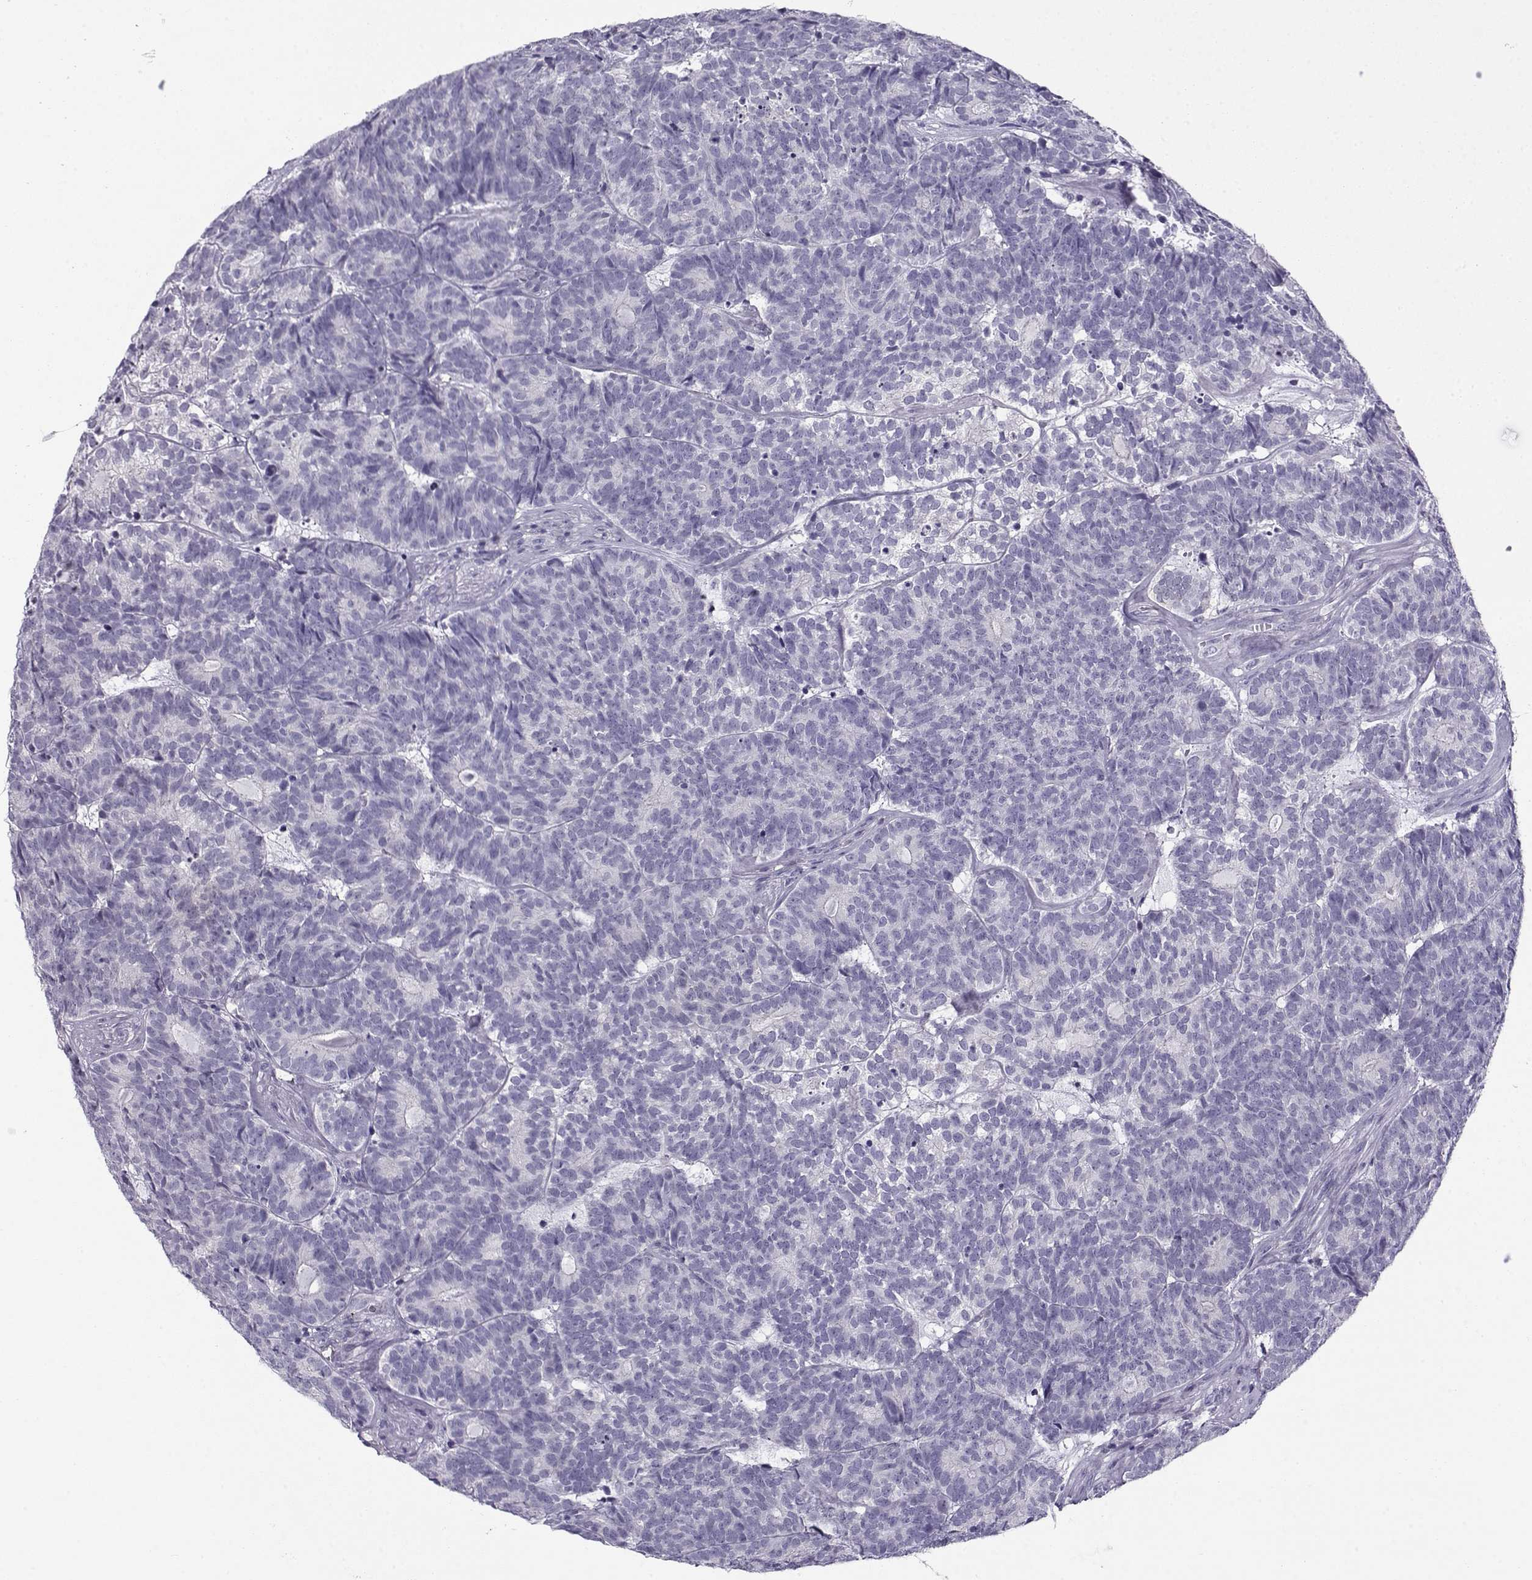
{"staining": {"intensity": "negative", "quantity": "none", "location": "none"}, "tissue": "head and neck cancer", "cell_type": "Tumor cells", "image_type": "cancer", "snomed": [{"axis": "morphology", "description": "Adenocarcinoma, NOS"}, {"axis": "topography", "description": "Head-Neck"}], "caption": "This is a image of immunohistochemistry staining of head and neck adenocarcinoma, which shows no expression in tumor cells.", "gene": "FEZF1", "patient": {"sex": "female", "age": 81}}